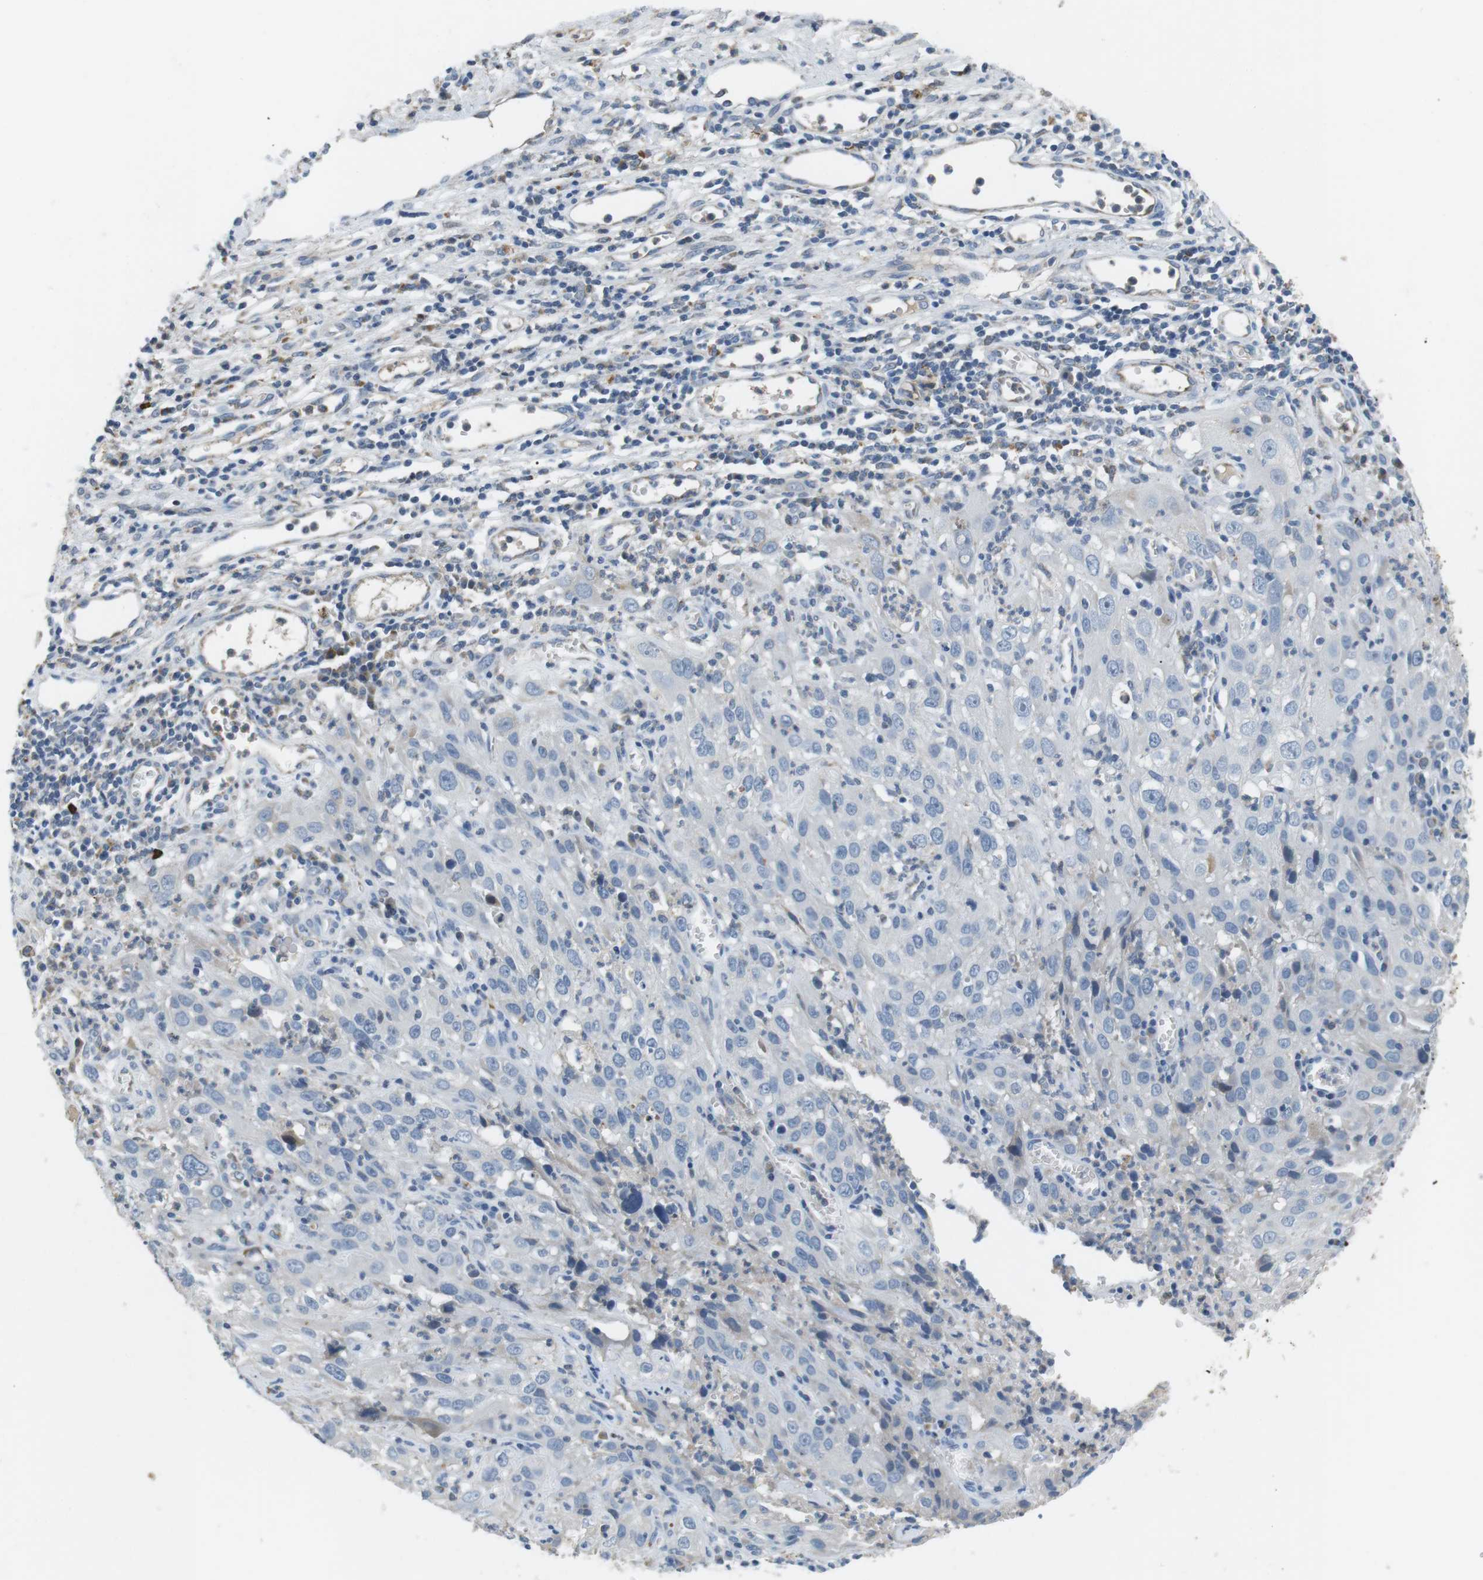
{"staining": {"intensity": "negative", "quantity": "none", "location": "none"}, "tissue": "cervical cancer", "cell_type": "Tumor cells", "image_type": "cancer", "snomed": [{"axis": "morphology", "description": "Squamous cell carcinoma, NOS"}, {"axis": "topography", "description": "Cervix"}], "caption": "Immunohistochemistry image of neoplastic tissue: human cervical cancer stained with DAB displays no significant protein staining in tumor cells.", "gene": "CD300E", "patient": {"sex": "female", "age": 32}}